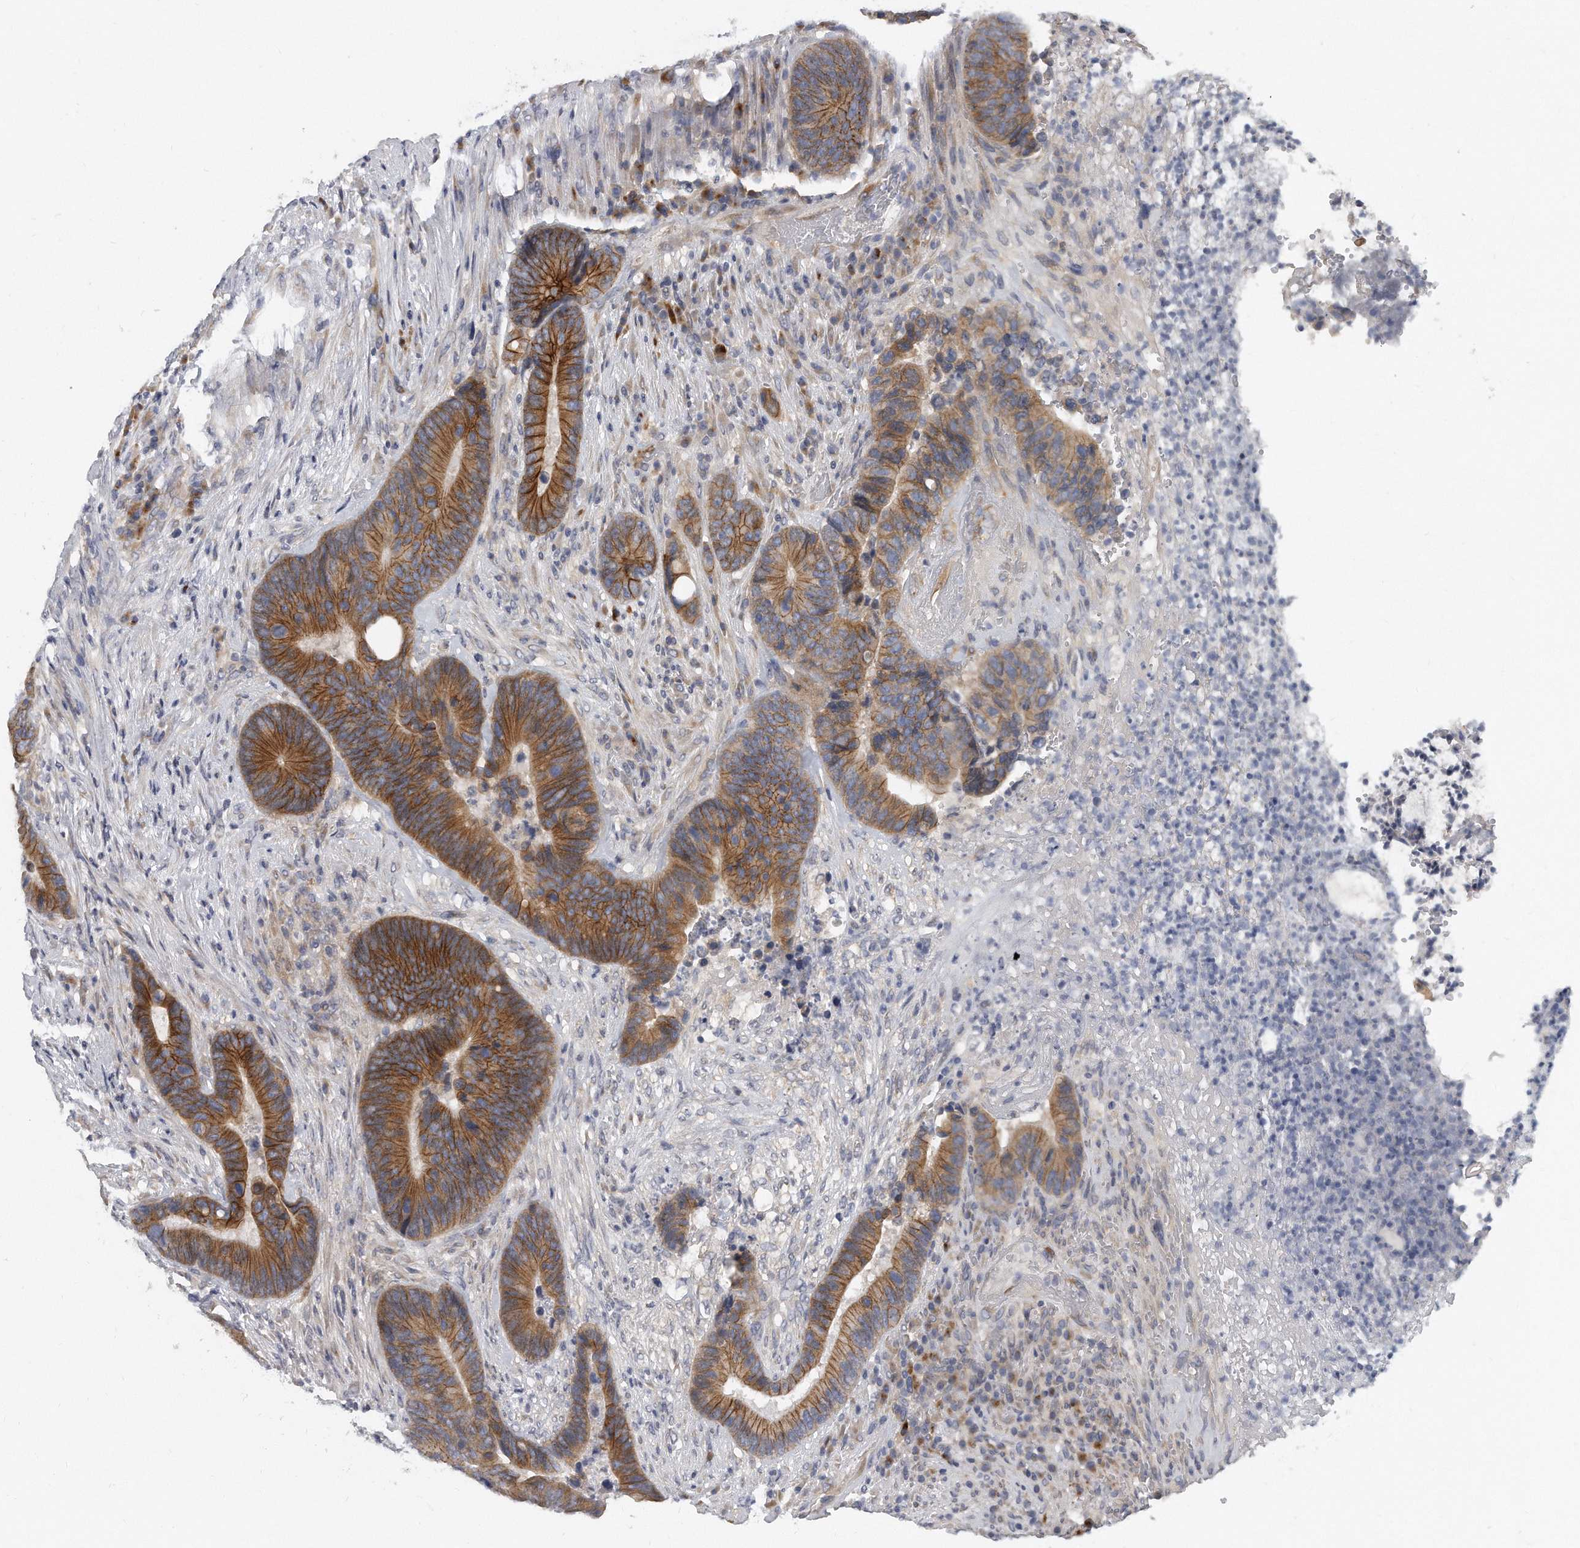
{"staining": {"intensity": "strong", "quantity": ">75%", "location": "cytoplasmic/membranous"}, "tissue": "colorectal cancer", "cell_type": "Tumor cells", "image_type": "cancer", "snomed": [{"axis": "morphology", "description": "Adenocarcinoma, NOS"}, {"axis": "topography", "description": "Rectum"}], "caption": "The immunohistochemical stain labels strong cytoplasmic/membranous staining in tumor cells of colorectal adenocarcinoma tissue.", "gene": "PLEKHA6", "patient": {"sex": "female", "age": 89}}